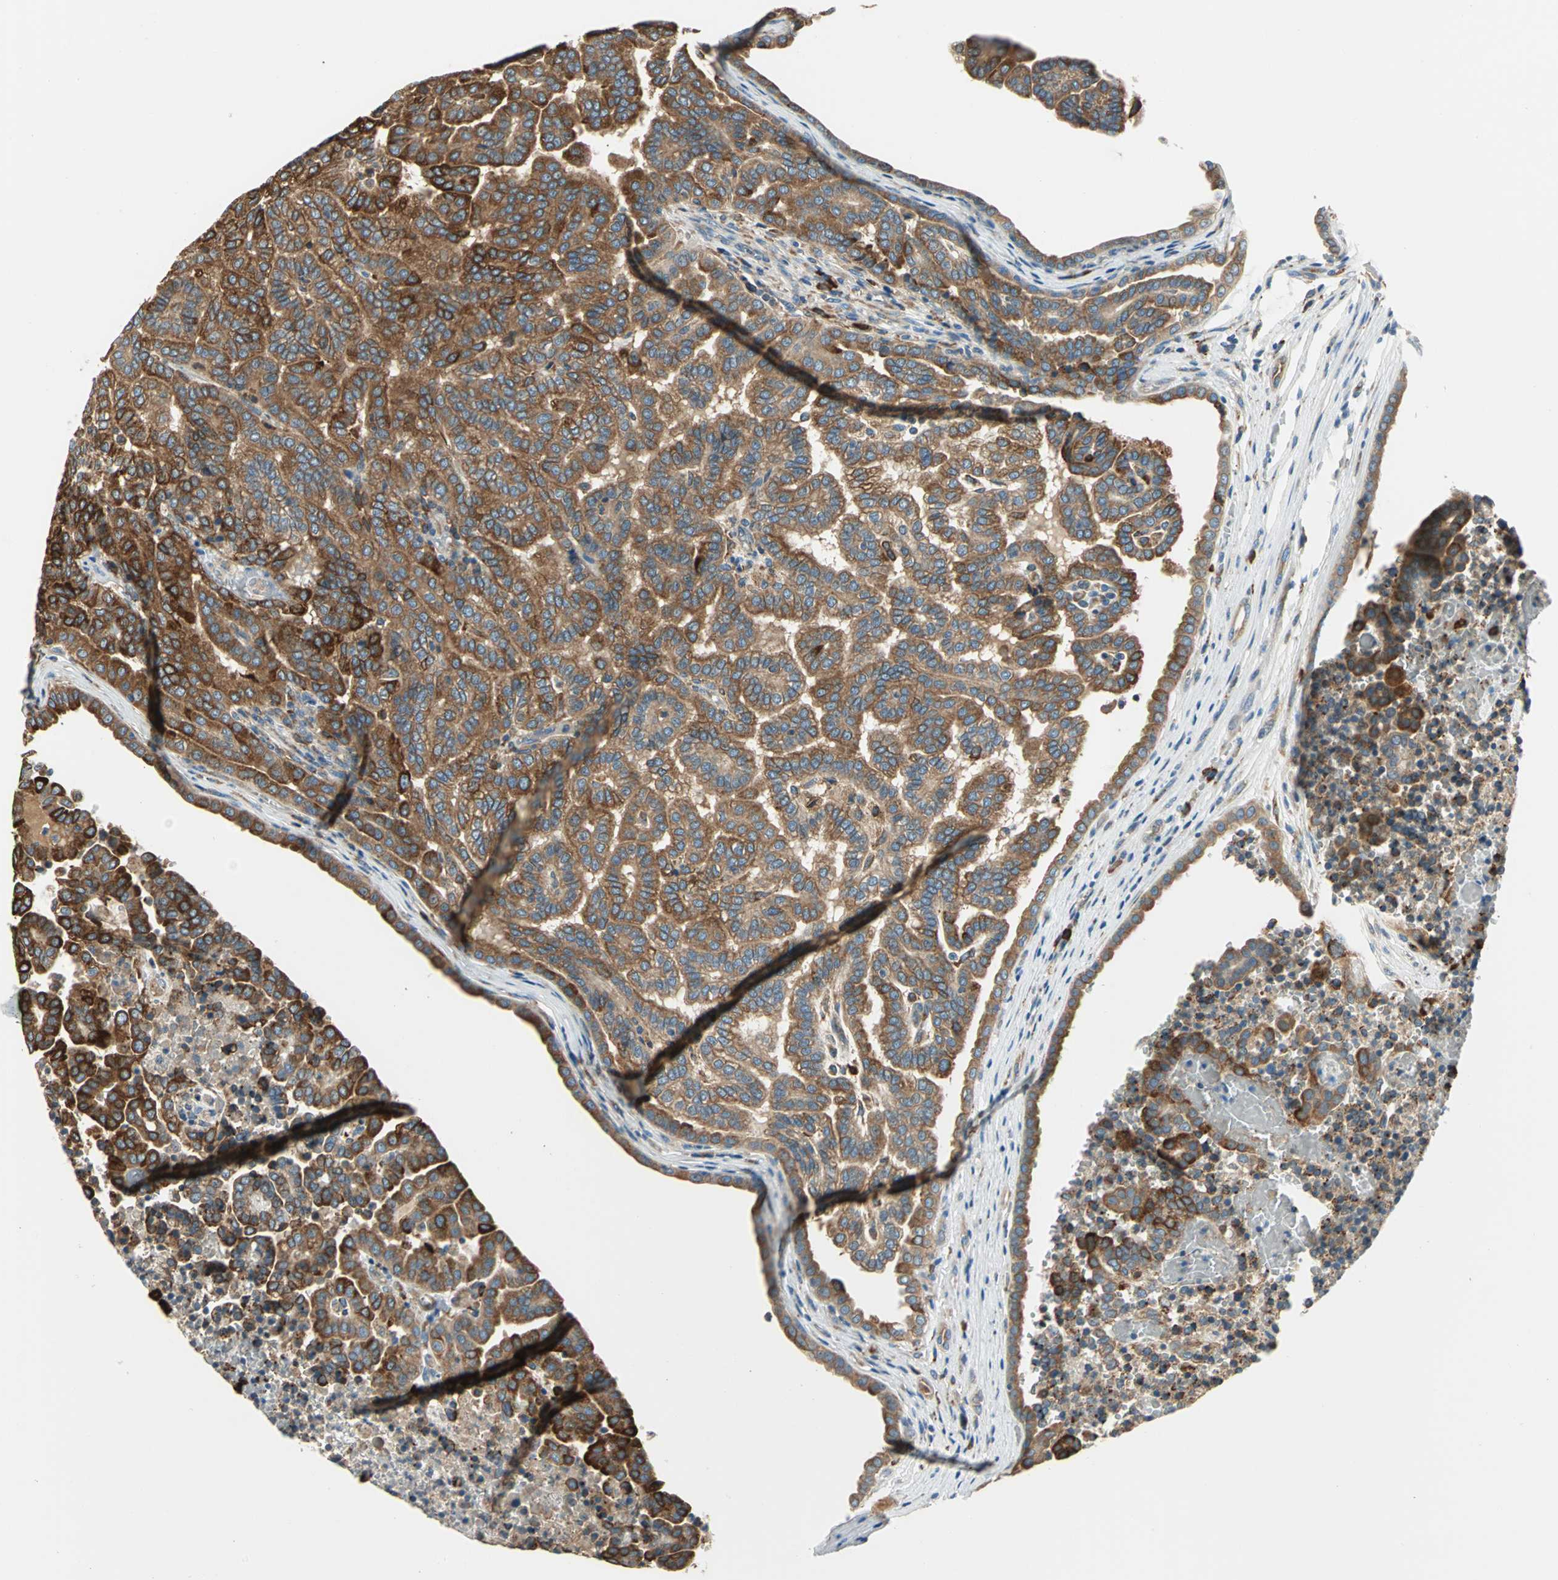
{"staining": {"intensity": "moderate", "quantity": ">75%", "location": "cytoplasmic/membranous"}, "tissue": "renal cancer", "cell_type": "Tumor cells", "image_type": "cancer", "snomed": [{"axis": "morphology", "description": "Adenocarcinoma, NOS"}, {"axis": "topography", "description": "Kidney"}], "caption": "The micrograph demonstrates a brown stain indicating the presence of a protein in the cytoplasmic/membranous of tumor cells in renal cancer. (DAB IHC, brown staining for protein, blue staining for nuclei).", "gene": "PDIA4", "patient": {"sex": "male", "age": 61}}